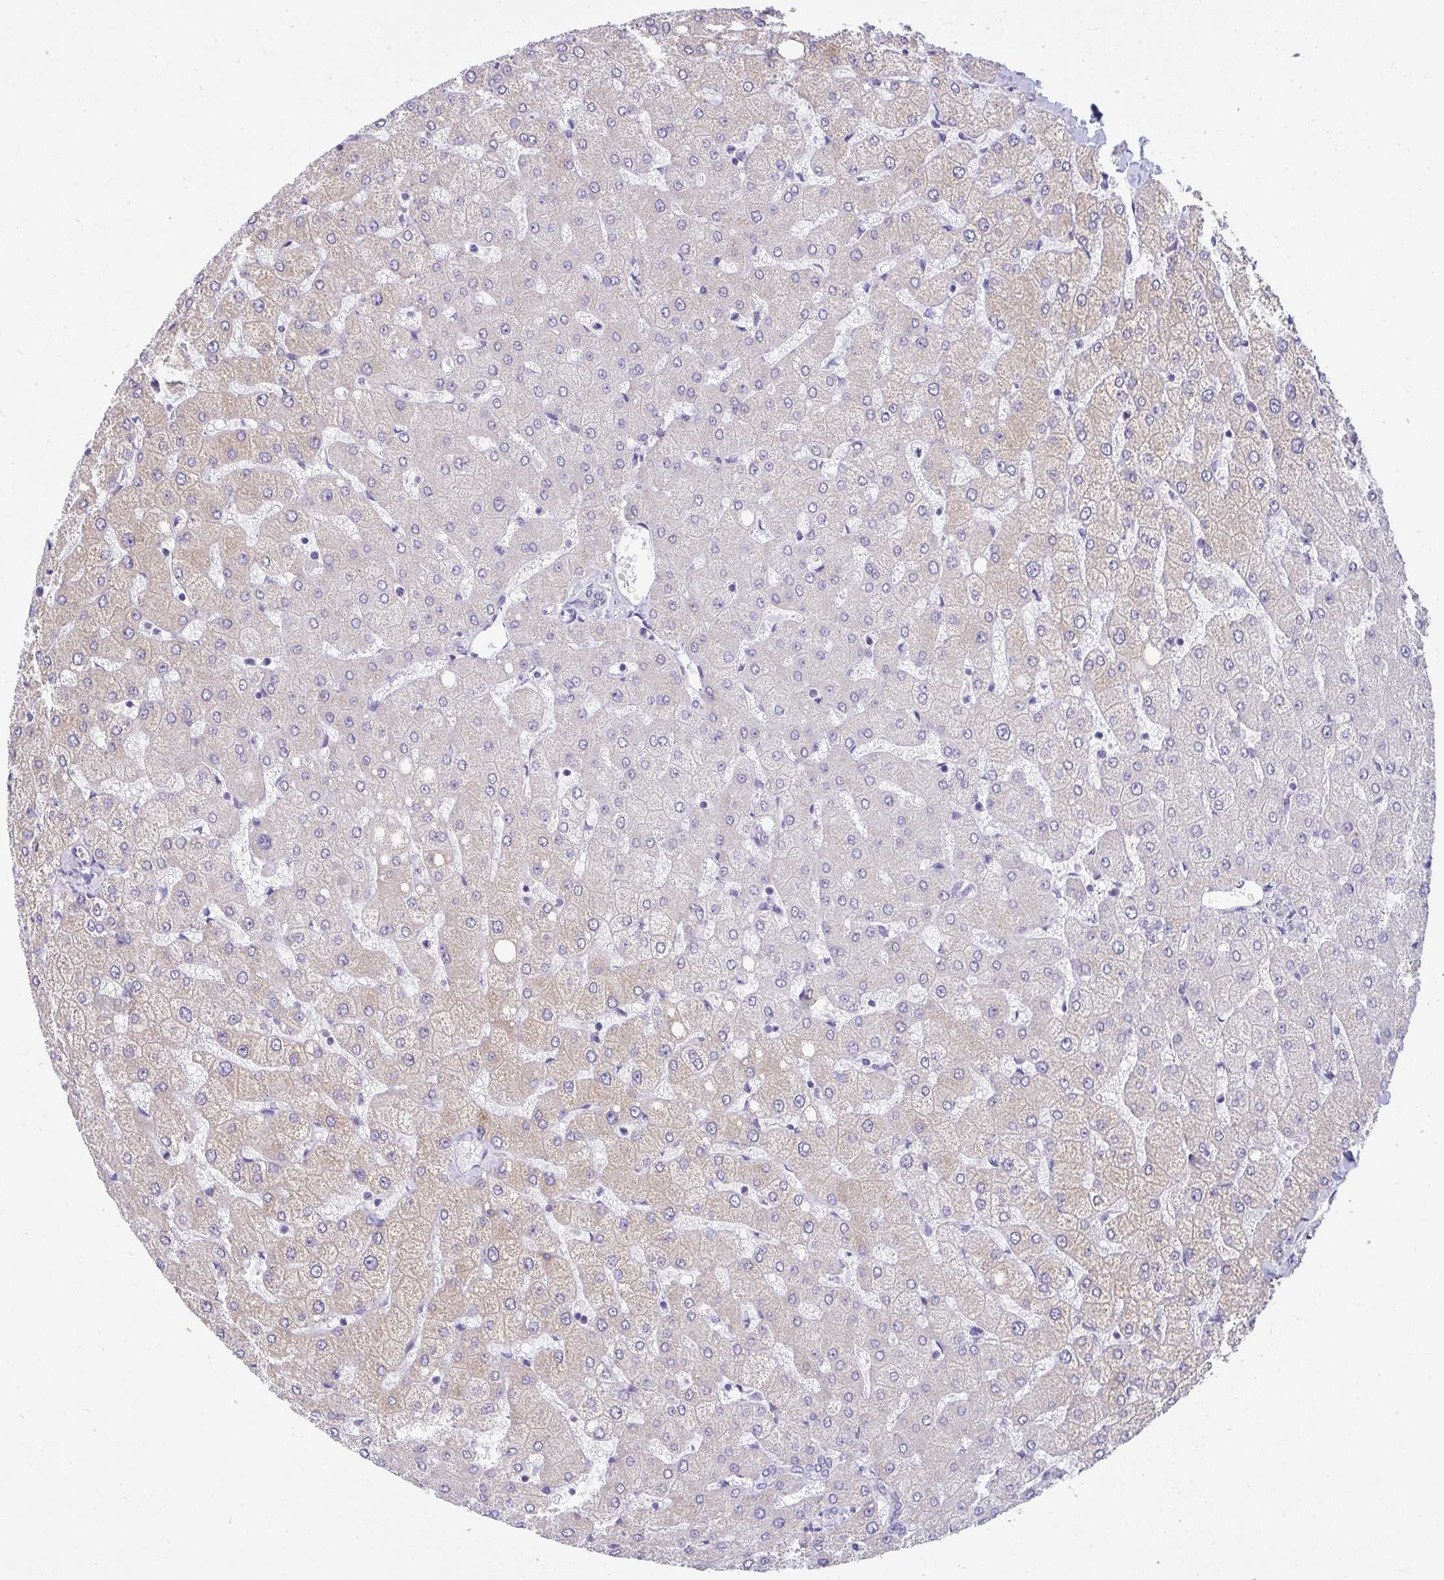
{"staining": {"intensity": "negative", "quantity": "none", "location": "none"}, "tissue": "liver", "cell_type": "Cholangiocytes", "image_type": "normal", "snomed": [{"axis": "morphology", "description": "Normal tissue, NOS"}, {"axis": "topography", "description": "Liver"}], "caption": "Protein analysis of normal liver reveals no significant expression in cholangiocytes.", "gene": "SUZ12", "patient": {"sex": "female", "age": 54}}